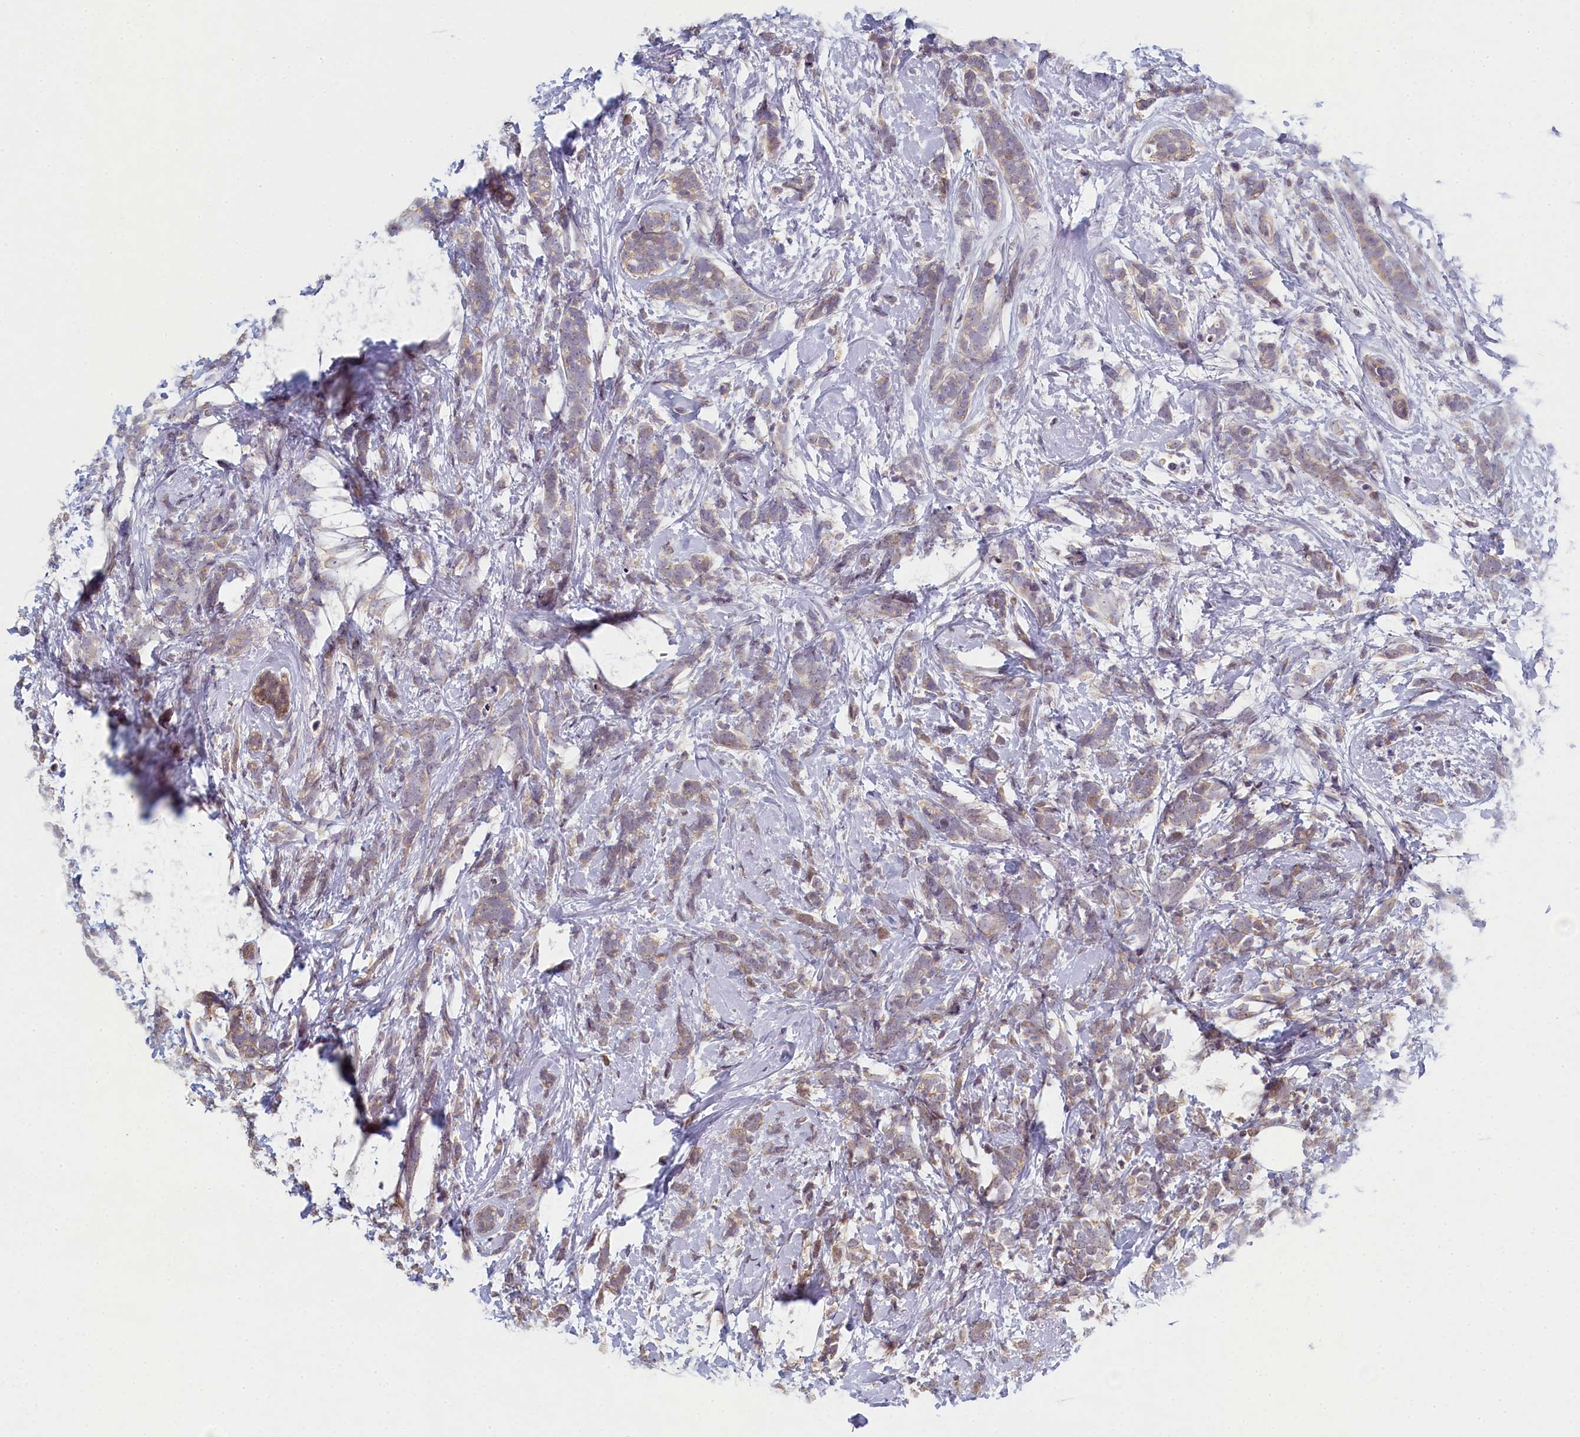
{"staining": {"intensity": "weak", "quantity": "<25%", "location": "cytoplasmic/membranous"}, "tissue": "breast cancer", "cell_type": "Tumor cells", "image_type": "cancer", "snomed": [{"axis": "morphology", "description": "Lobular carcinoma"}, {"axis": "topography", "description": "Breast"}], "caption": "The image reveals no significant expression in tumor cells of breast cancer (lobular carcinoma).", "gene": "DIXDC1", "patient": {"sex": "female", "age": 58}}